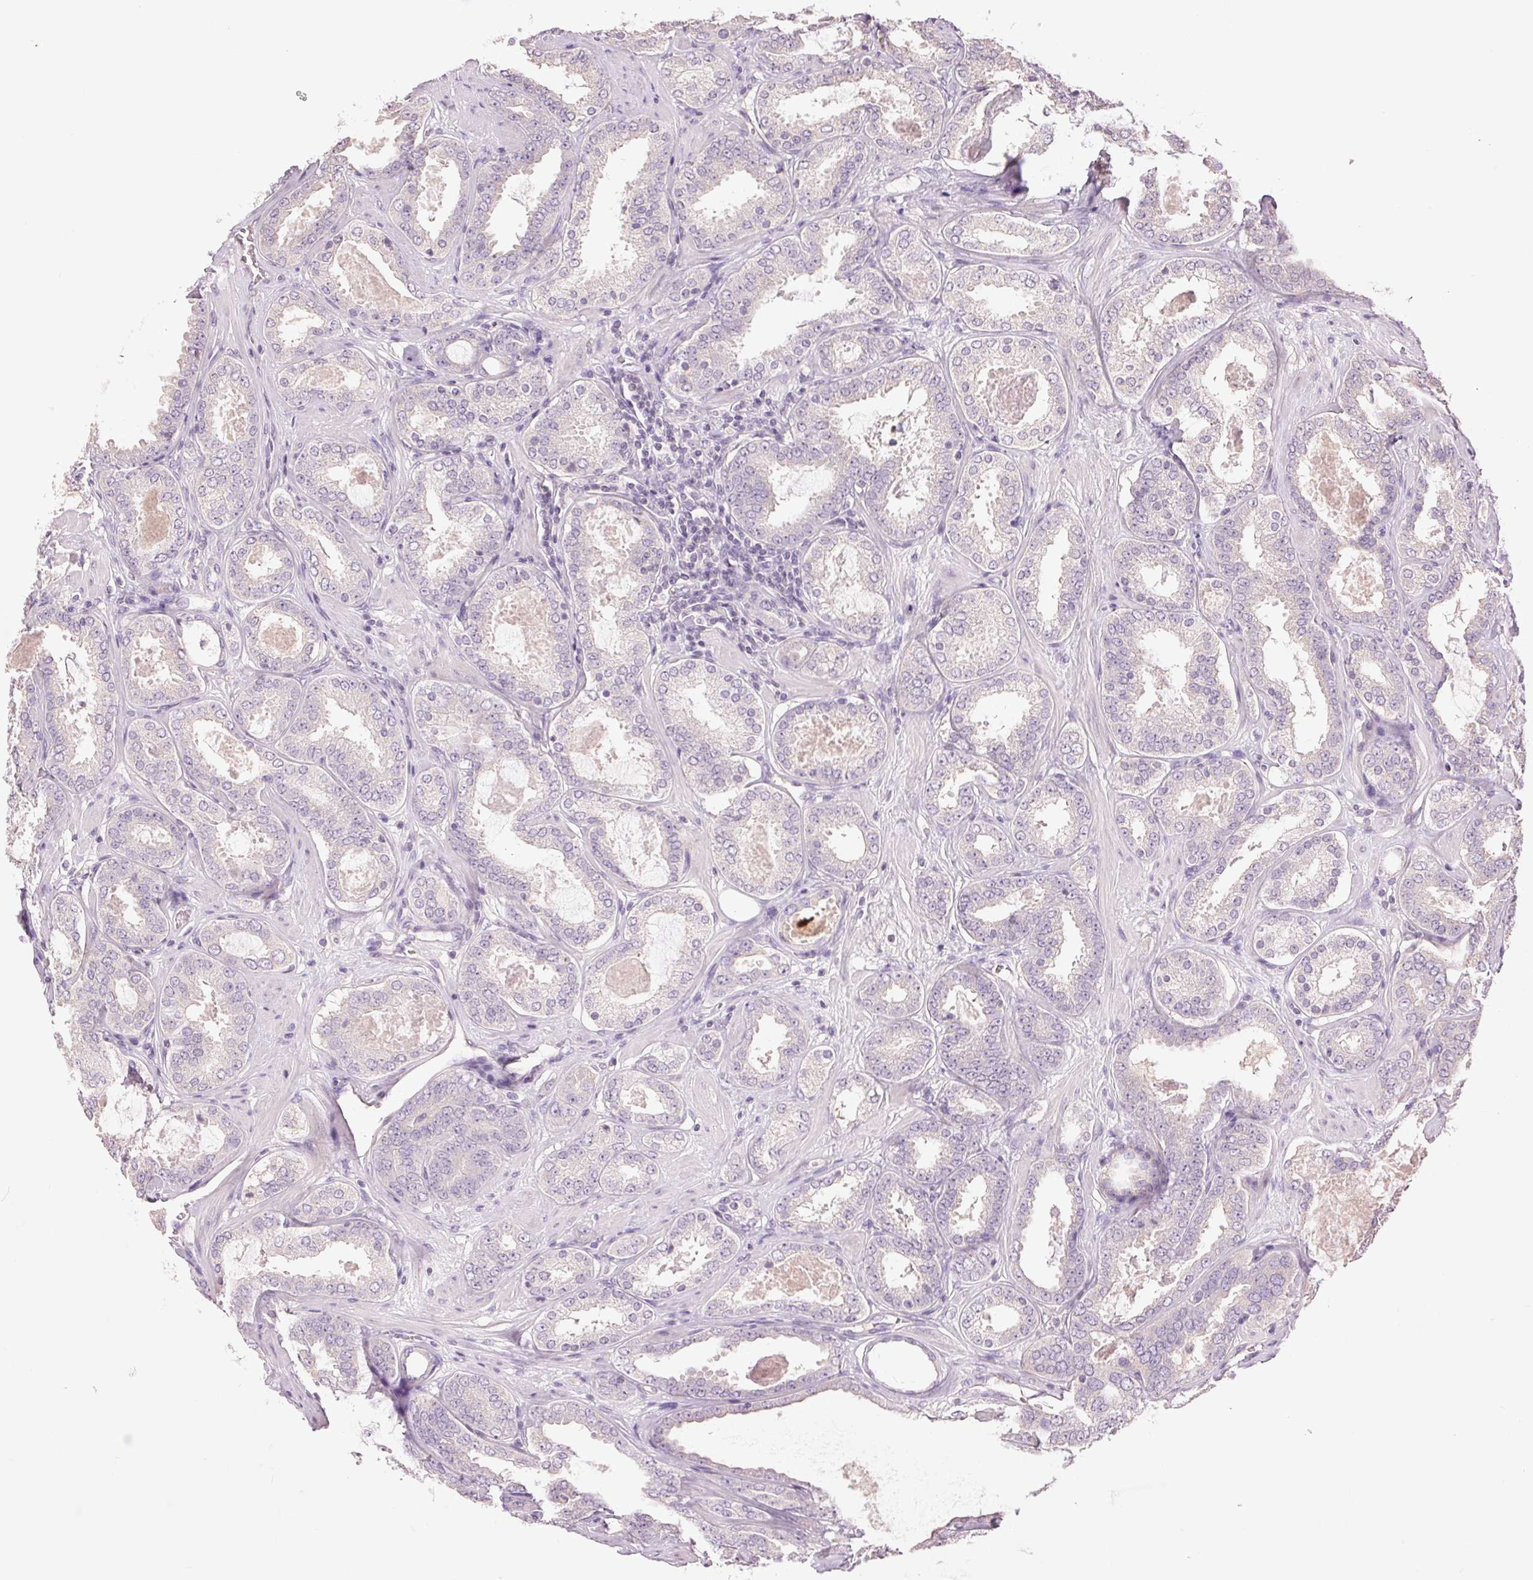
{"staining": {"intensity": "negative", "quantity": "none", "location": "none"}, "tissue": "prostate cancer", "cell_type": "Tumor cells", "image_type": "cancer", "snomed": [{"axis": "morphology", "description": "Adenocarcinoma, High grade"}, {"axis": "topography", "description": "Prostate"}], "caption": "Adenocarcinoma (high-grade) (prostate) stained for a protein using immunohistochemistry (IHC) reveals no expression tumor cells.", "gene": "FXYD4", "patient": {"sex": "male", "age": 63}}